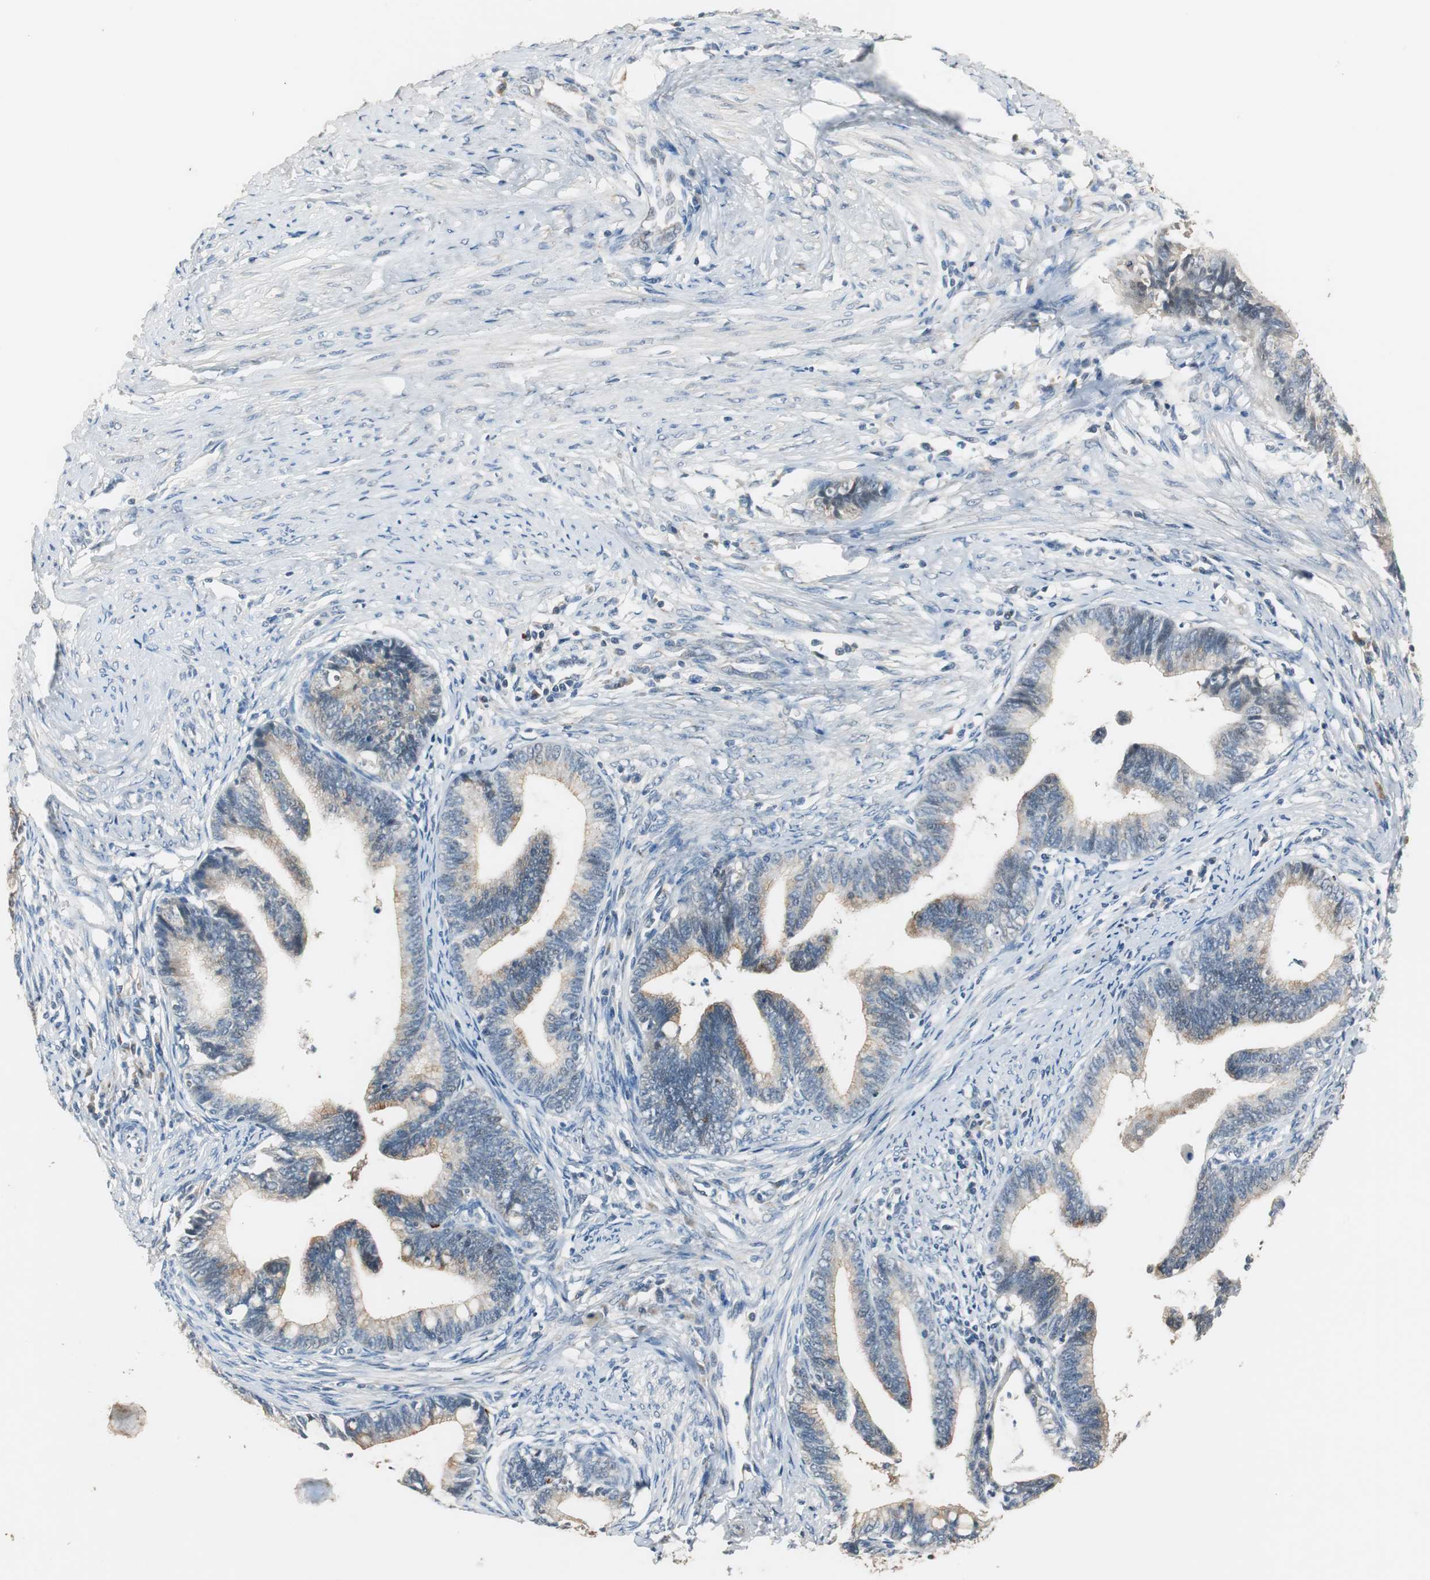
{"staining": {"intensity": "weak", "quantity": "<25%", "location": "cytoplasmic/membranous"}, "tissue": "cervical cancer", "cell_type": "Tumor cells", "image_type": "cancer", "snomed": [{"axis": "morphology", "description": "Adenocarcinoma, NOS"}, {"axis": "topography", "description": "Cervix"}], "caption": "This is a image of immunohistochemistry (IHC) staining of cervical cancer, which shows no positivity in tumor cells. Nuclei are stained in blue.", "gene": "PTPRN2", "patient": {"sex": "female", "age": 36}}